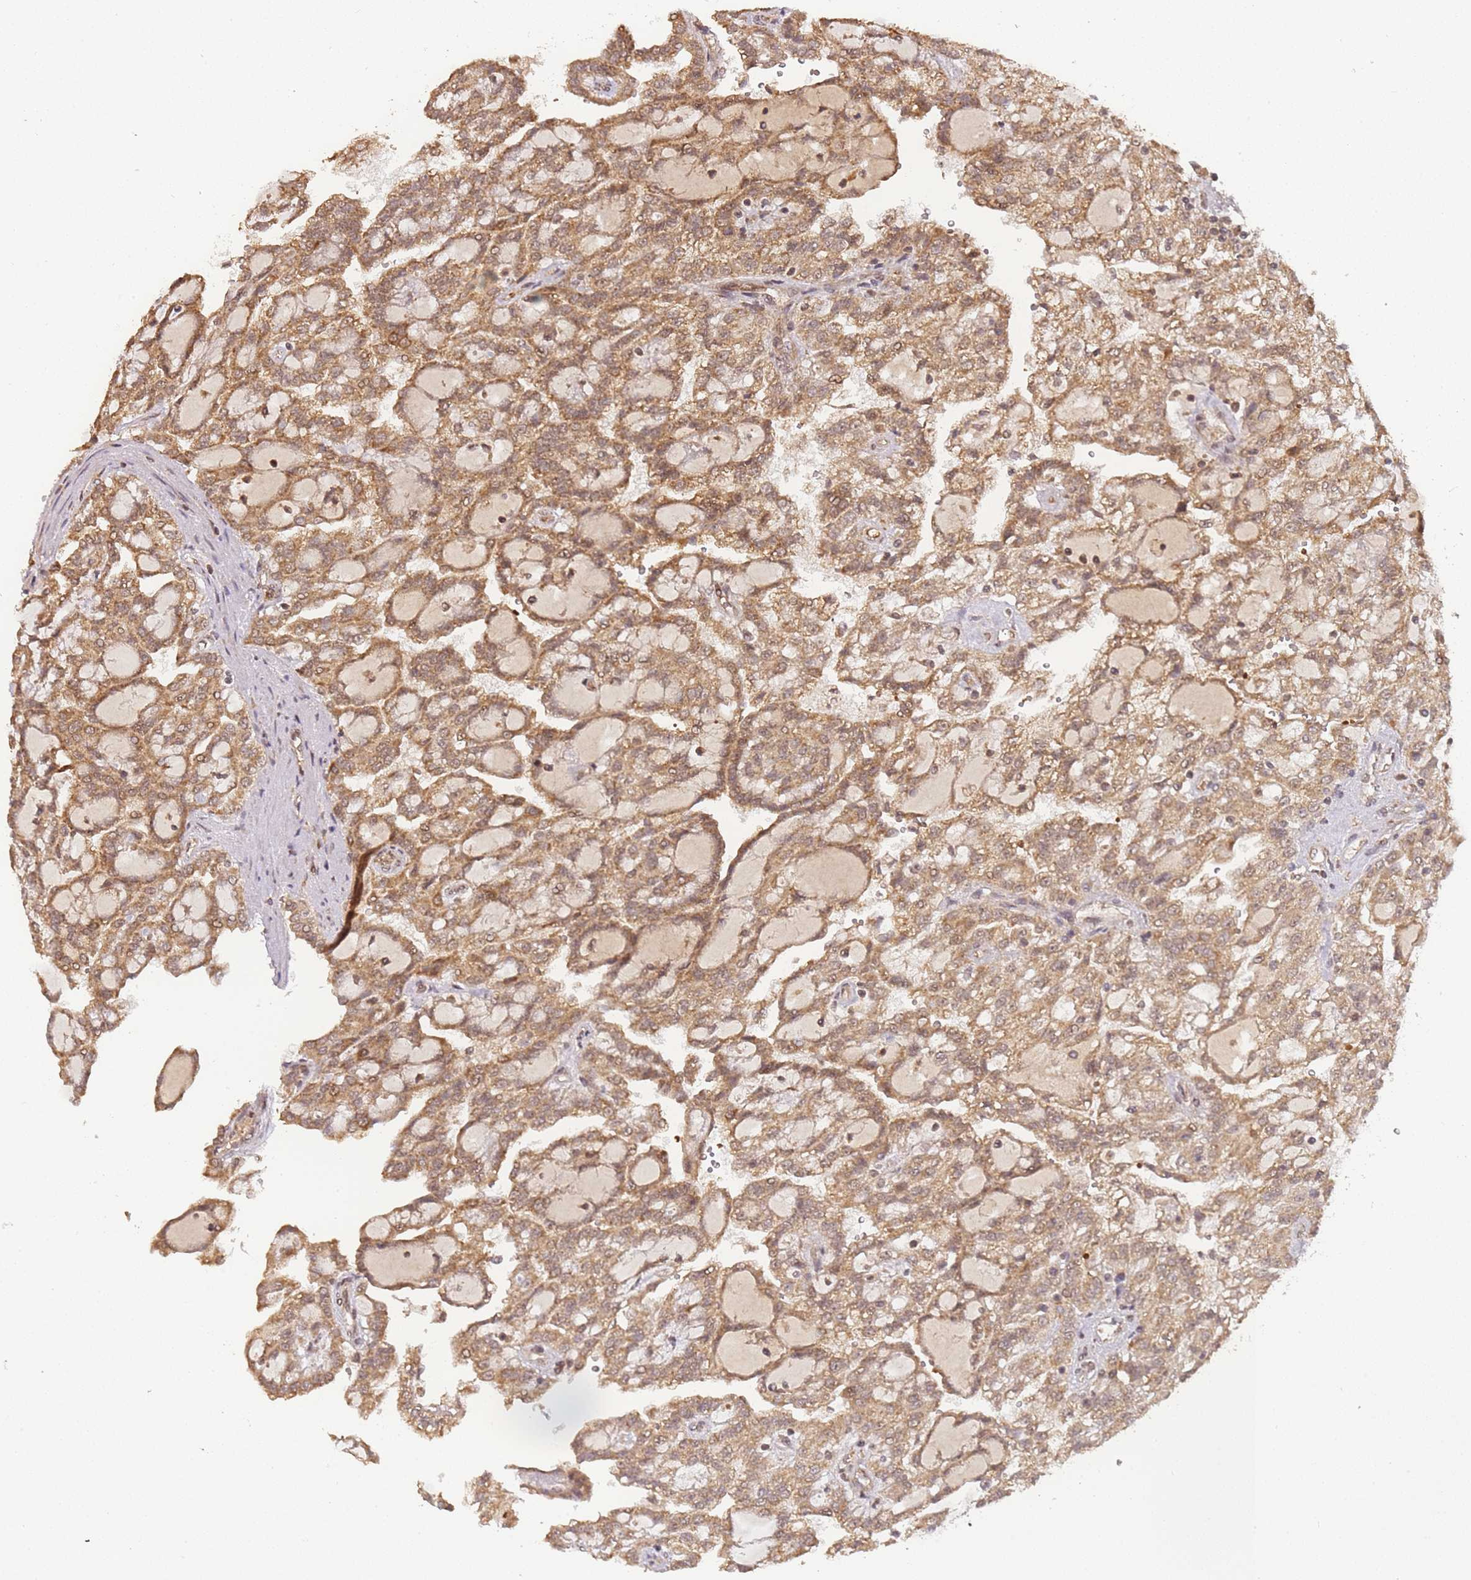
{"staining": {"intensity": "moderate", "quantity": ">75%", "location": "cytoplasmic/membranous"}, "tissue": "renal cancer", "cell_type": "Tumor cells", "image_type": "cancer", "snomed": [{"axis": "morphology", "description": "Adenocarcinoma, NOS"}, {"axis": "topography", "description": "Kidney"}], "caption": "There is medium levels of moderate cytoplasmic/membranous positivity in tumor cells of renal cancer (adenocarcinoma), as demonstrated by immunohistochemical staining (brown color).", "gene": "ZNF497", "patient": {"sex": "male", "age": 63}}